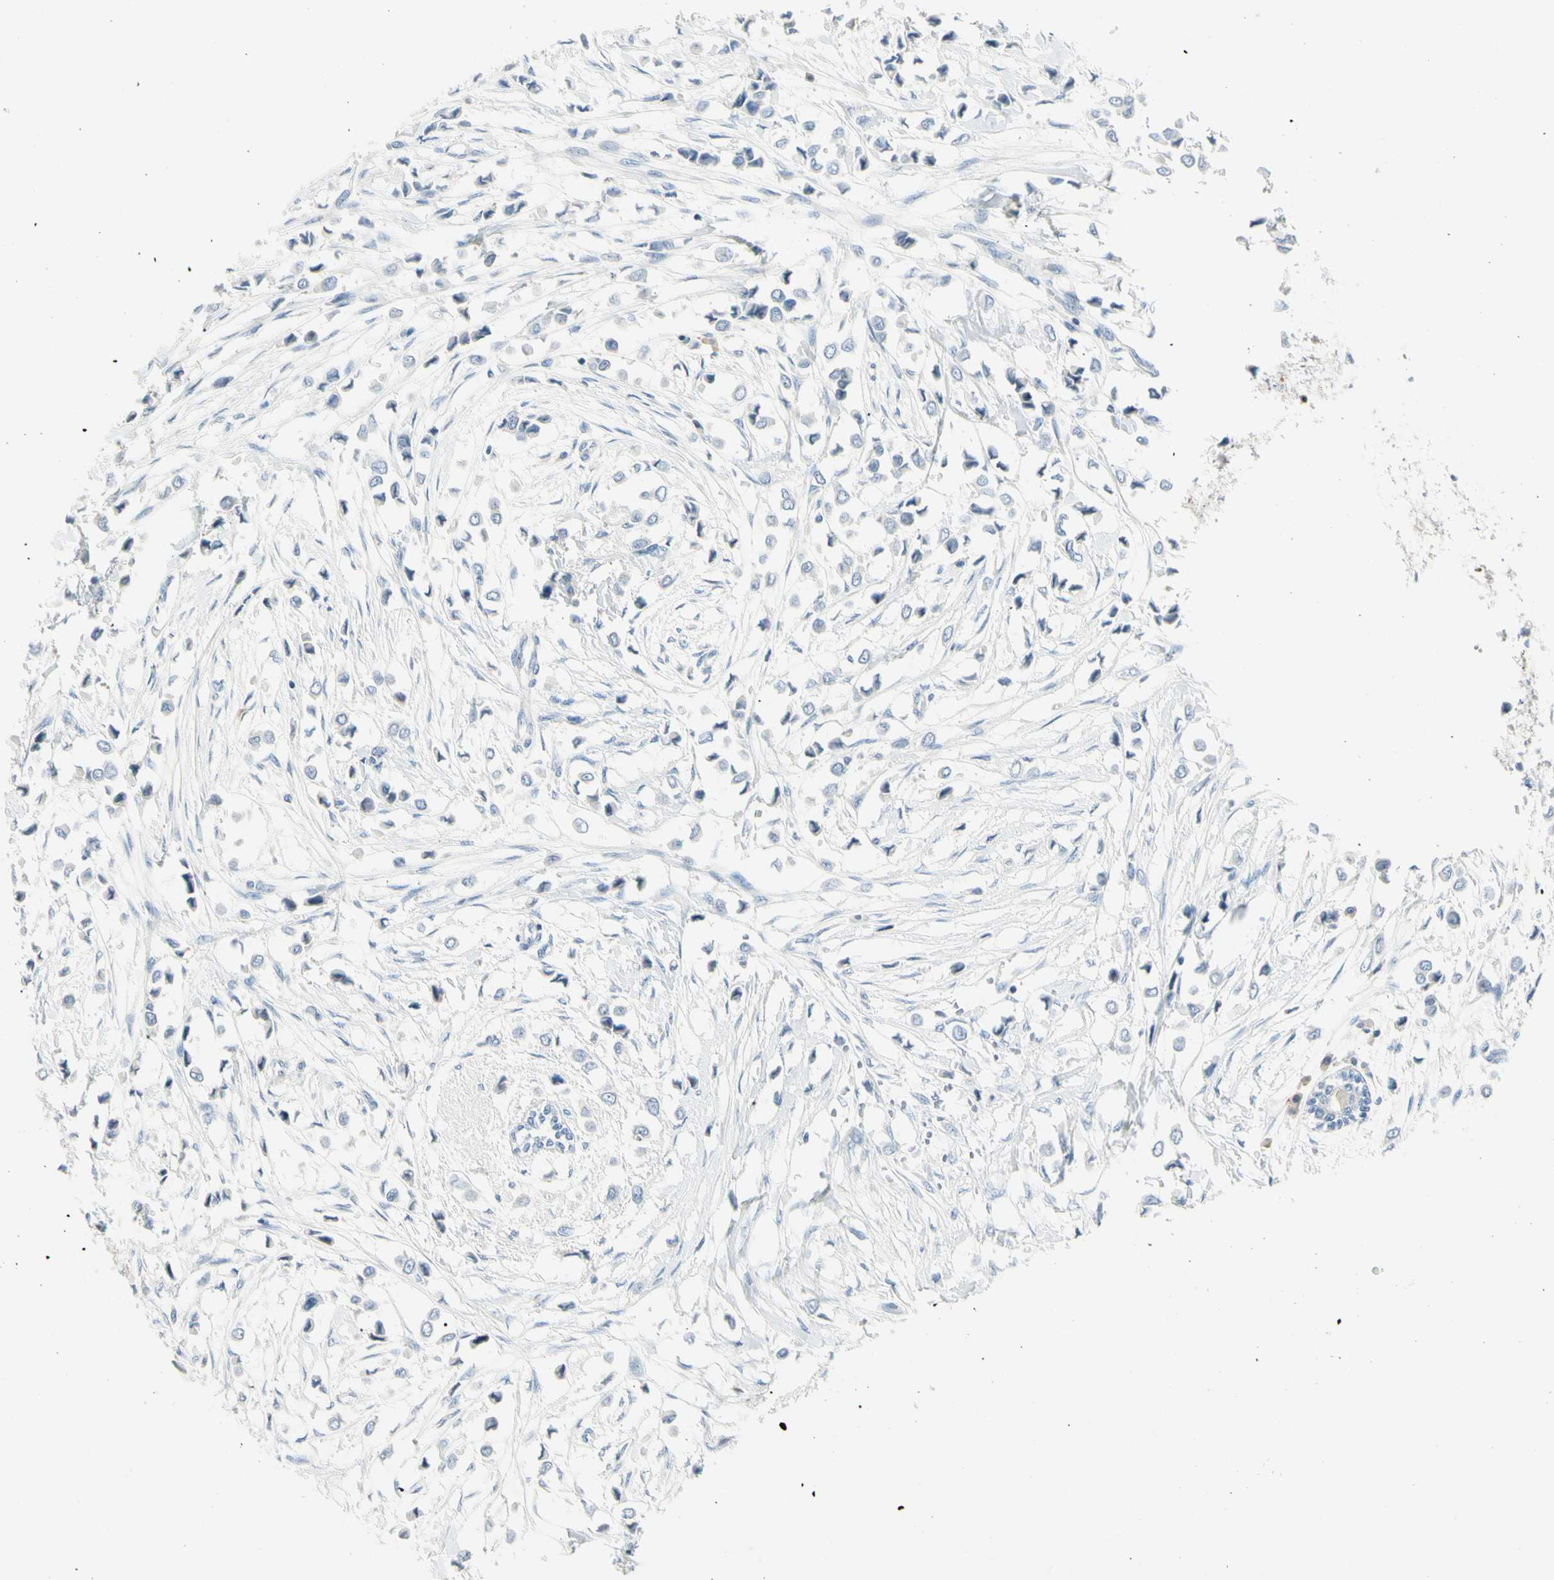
{"staining": {"intensity": "negative", "quantity": "none", "location": "none"}, "tissue": "breast cancer", "cell_type": "Tumor cells", "image_type": "cancer", "snomed": [{"axis": "morphology", "description": "Lobular carcinoma"}, {"axis": "topography", "description": "Breast"}], "caption": "Protein analysis of lobular carcinoma (breast) demonstrates no significant staining in tumor cells. (DAB (3,3'-diaminobenzidine) immunohistochemistry, high magnification).", "gene": "SLC6A15", "patient": {"sex": "female", "age": 51}}